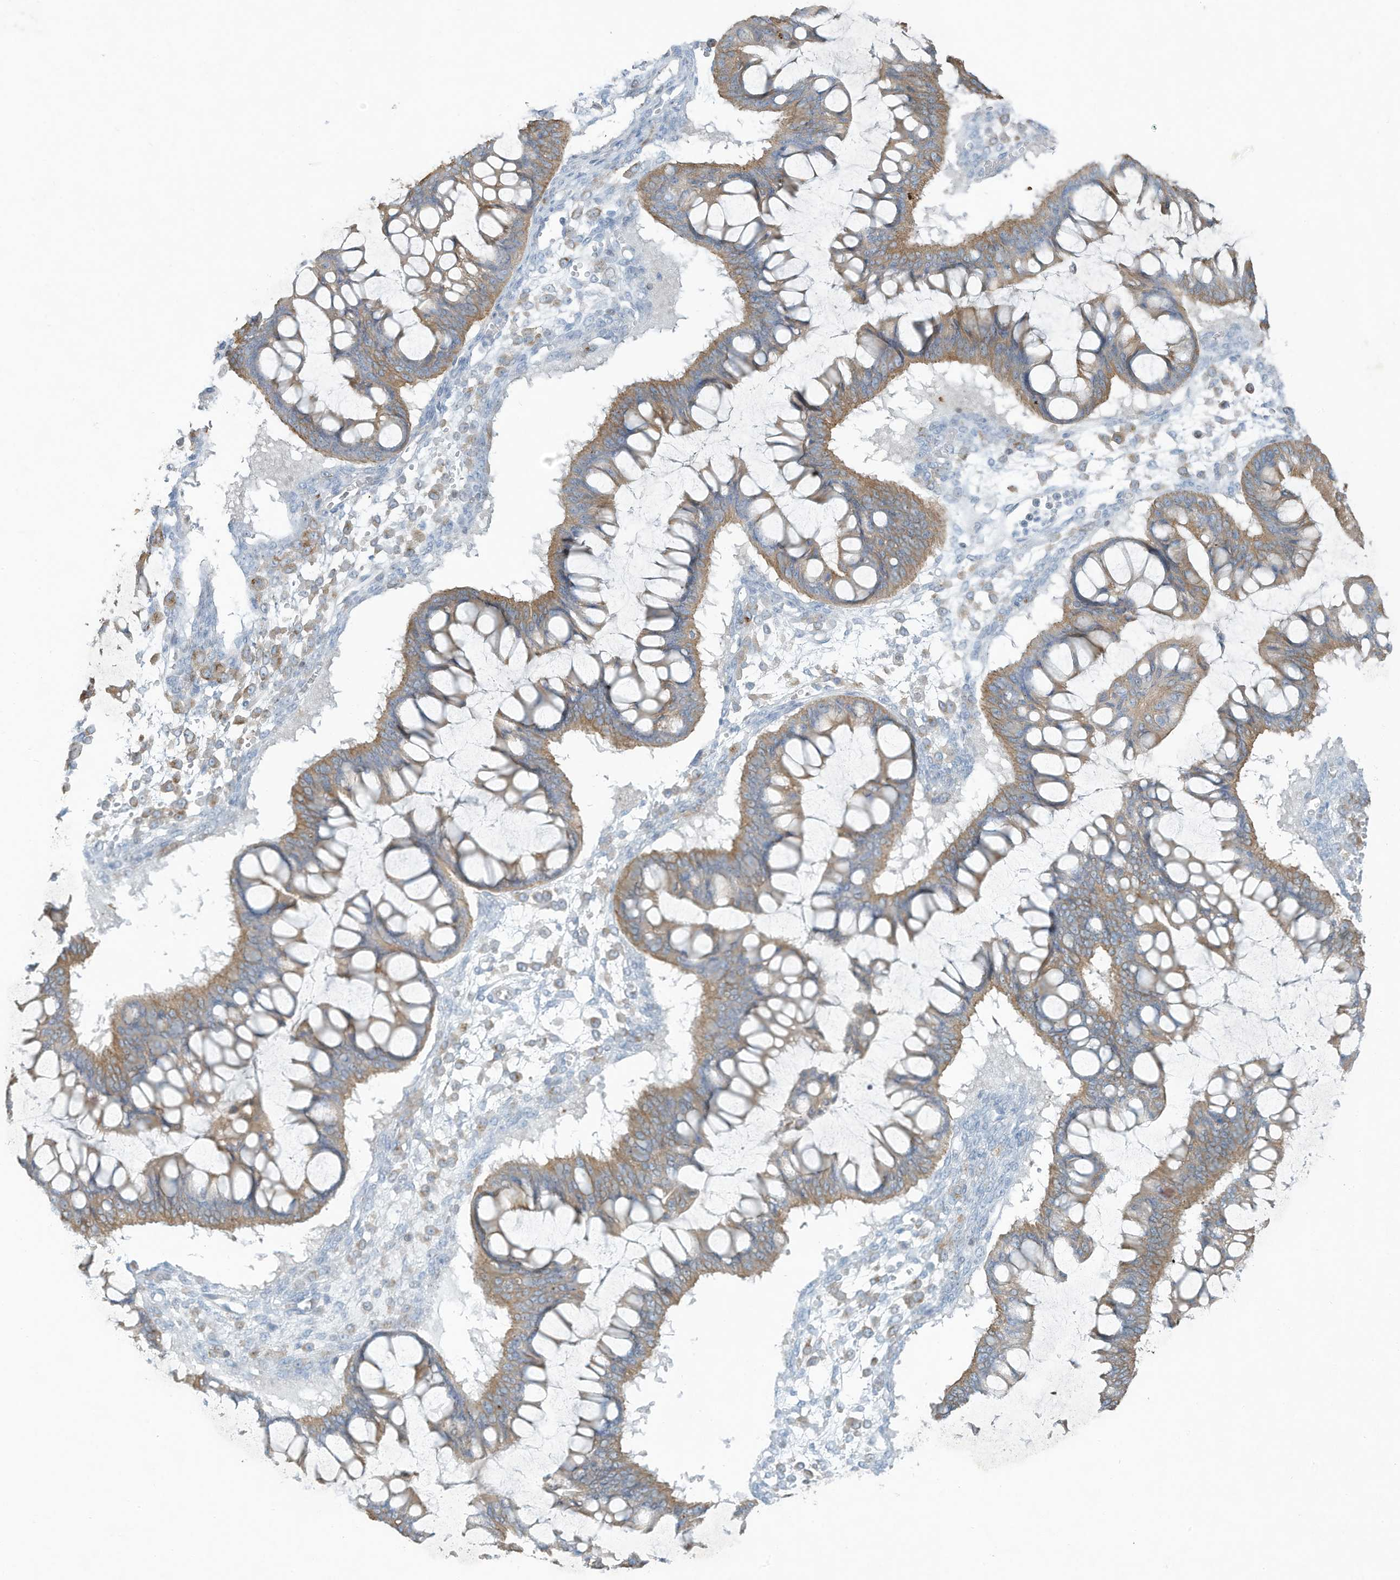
{"staining": {"intensity": "moderate", "quantity": ">75%", "location": "cytoplasmic/membranous"}, "tissue": "ovarian cancer", "cell_type": "Tumor cells", "image_type": "cancer", "snomed": [{"axis": "morphology", "description": "Cystadenocarcinoma, mucinous, NOS"}, {"axis": "topography", "description": "Ovary"}], "caption": "Protein expression analysis of mucinous cystadenocarcinoma (ovarian) demonstrates moderate cytoplasmic/membranous staining in about >75% of tumor cells.", "gene": "TUBE1", "patient": {"sex": "female", "age": 73}}